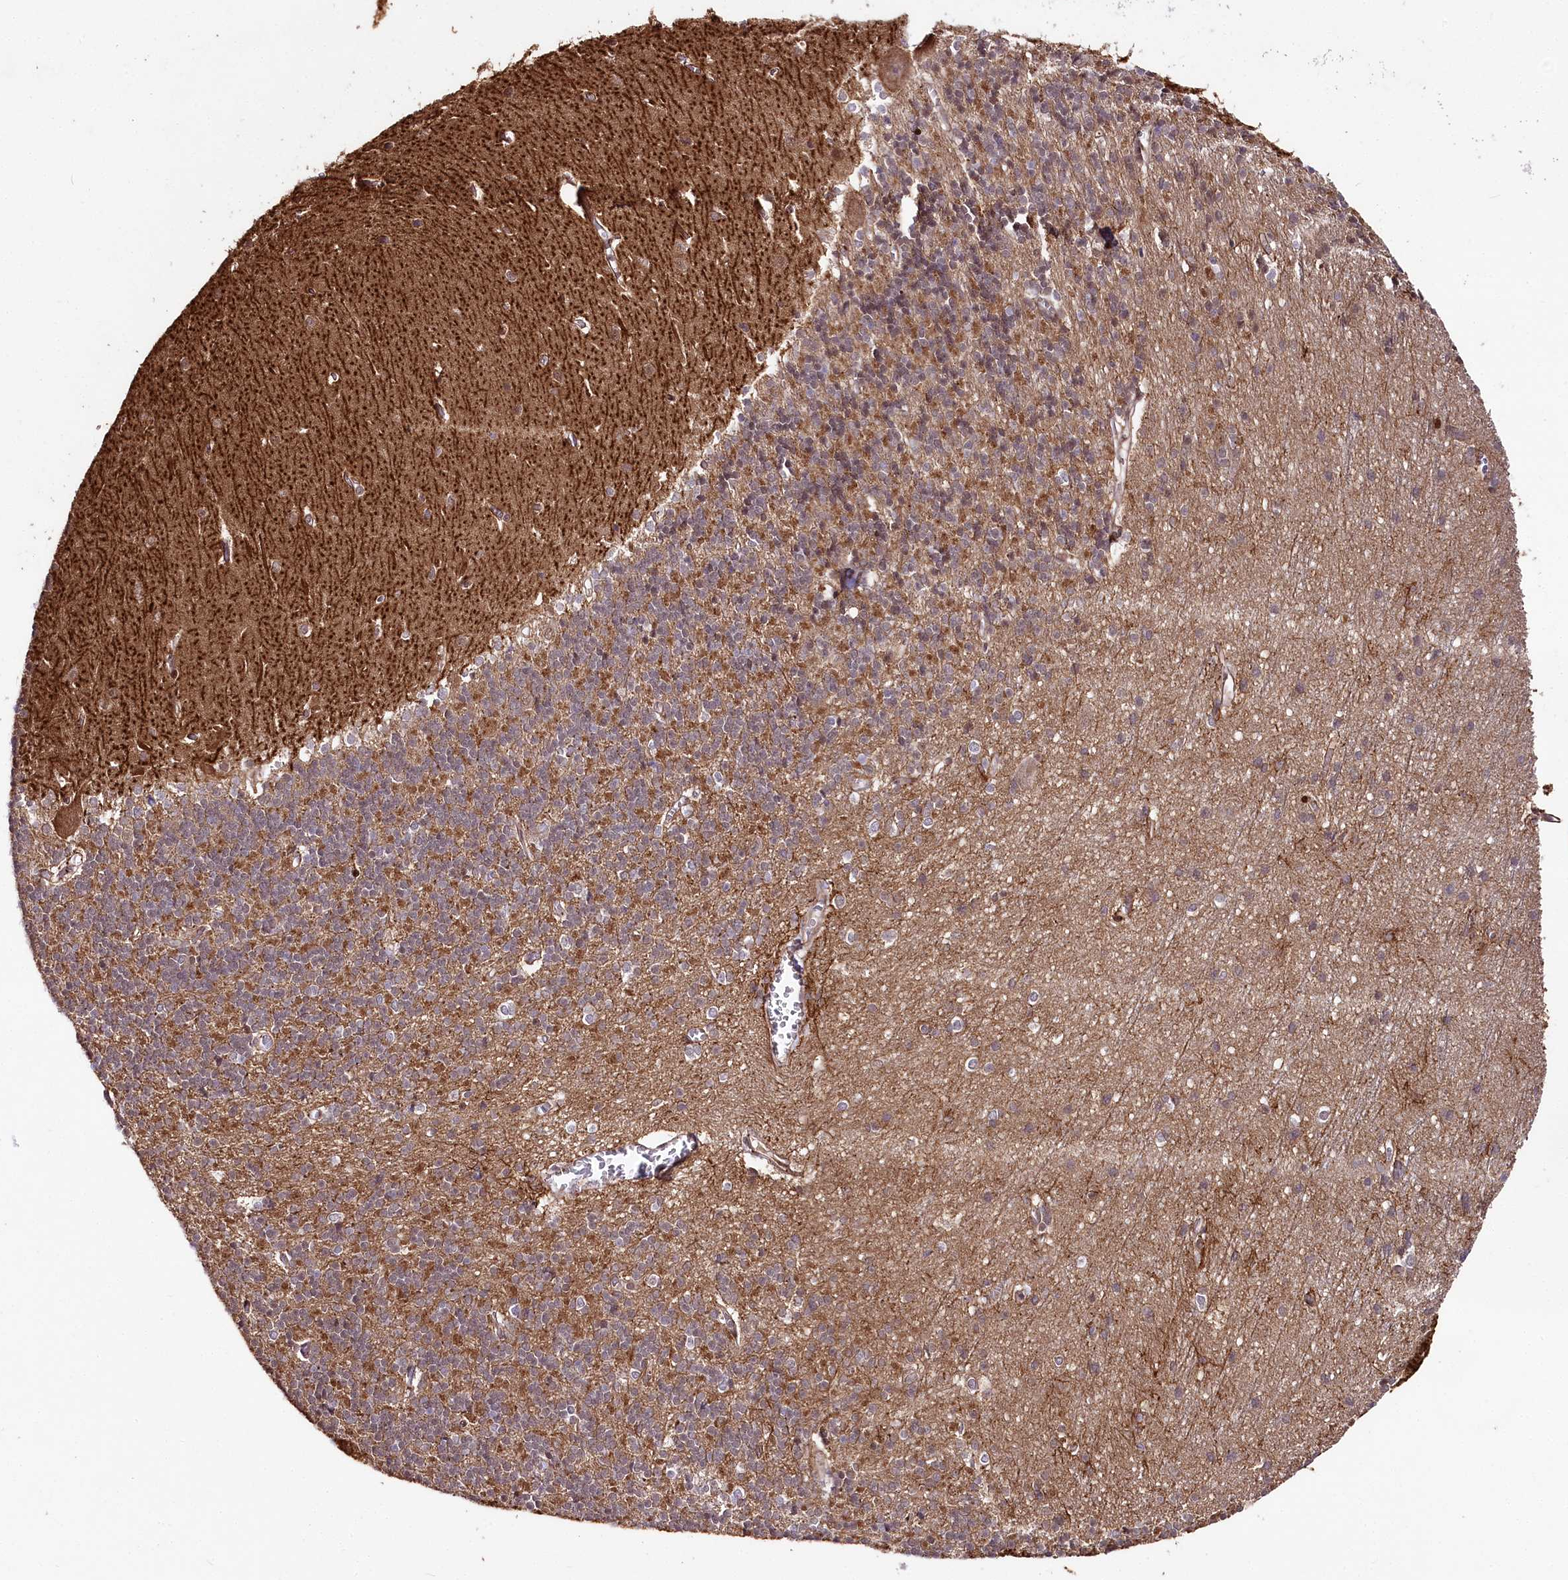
{"staining": {"intensity": "moderate", "quantity": "25%-75%", "location": "cytoplasmic/membranous"}, "tissue": "cerebellum", "cell_type": "Cells in granular layer", "image_type": "normal", "snomed": [{"axis": "morphology", "description": "Normal tissue, NOS"}, {"axis": "topography", "description": "Cerebellum"}], "caption": "This image shows normal cerebellum stained with immunohistochemistry (IHC) to label a protein in brown. The cytoplasmic/membranous of cells in granular layer show moderate positivity for the protein. Nuclei are counter-stained blue.", "gene": "PHLDB1", "patient": {"sex": "male", "age": 37}}